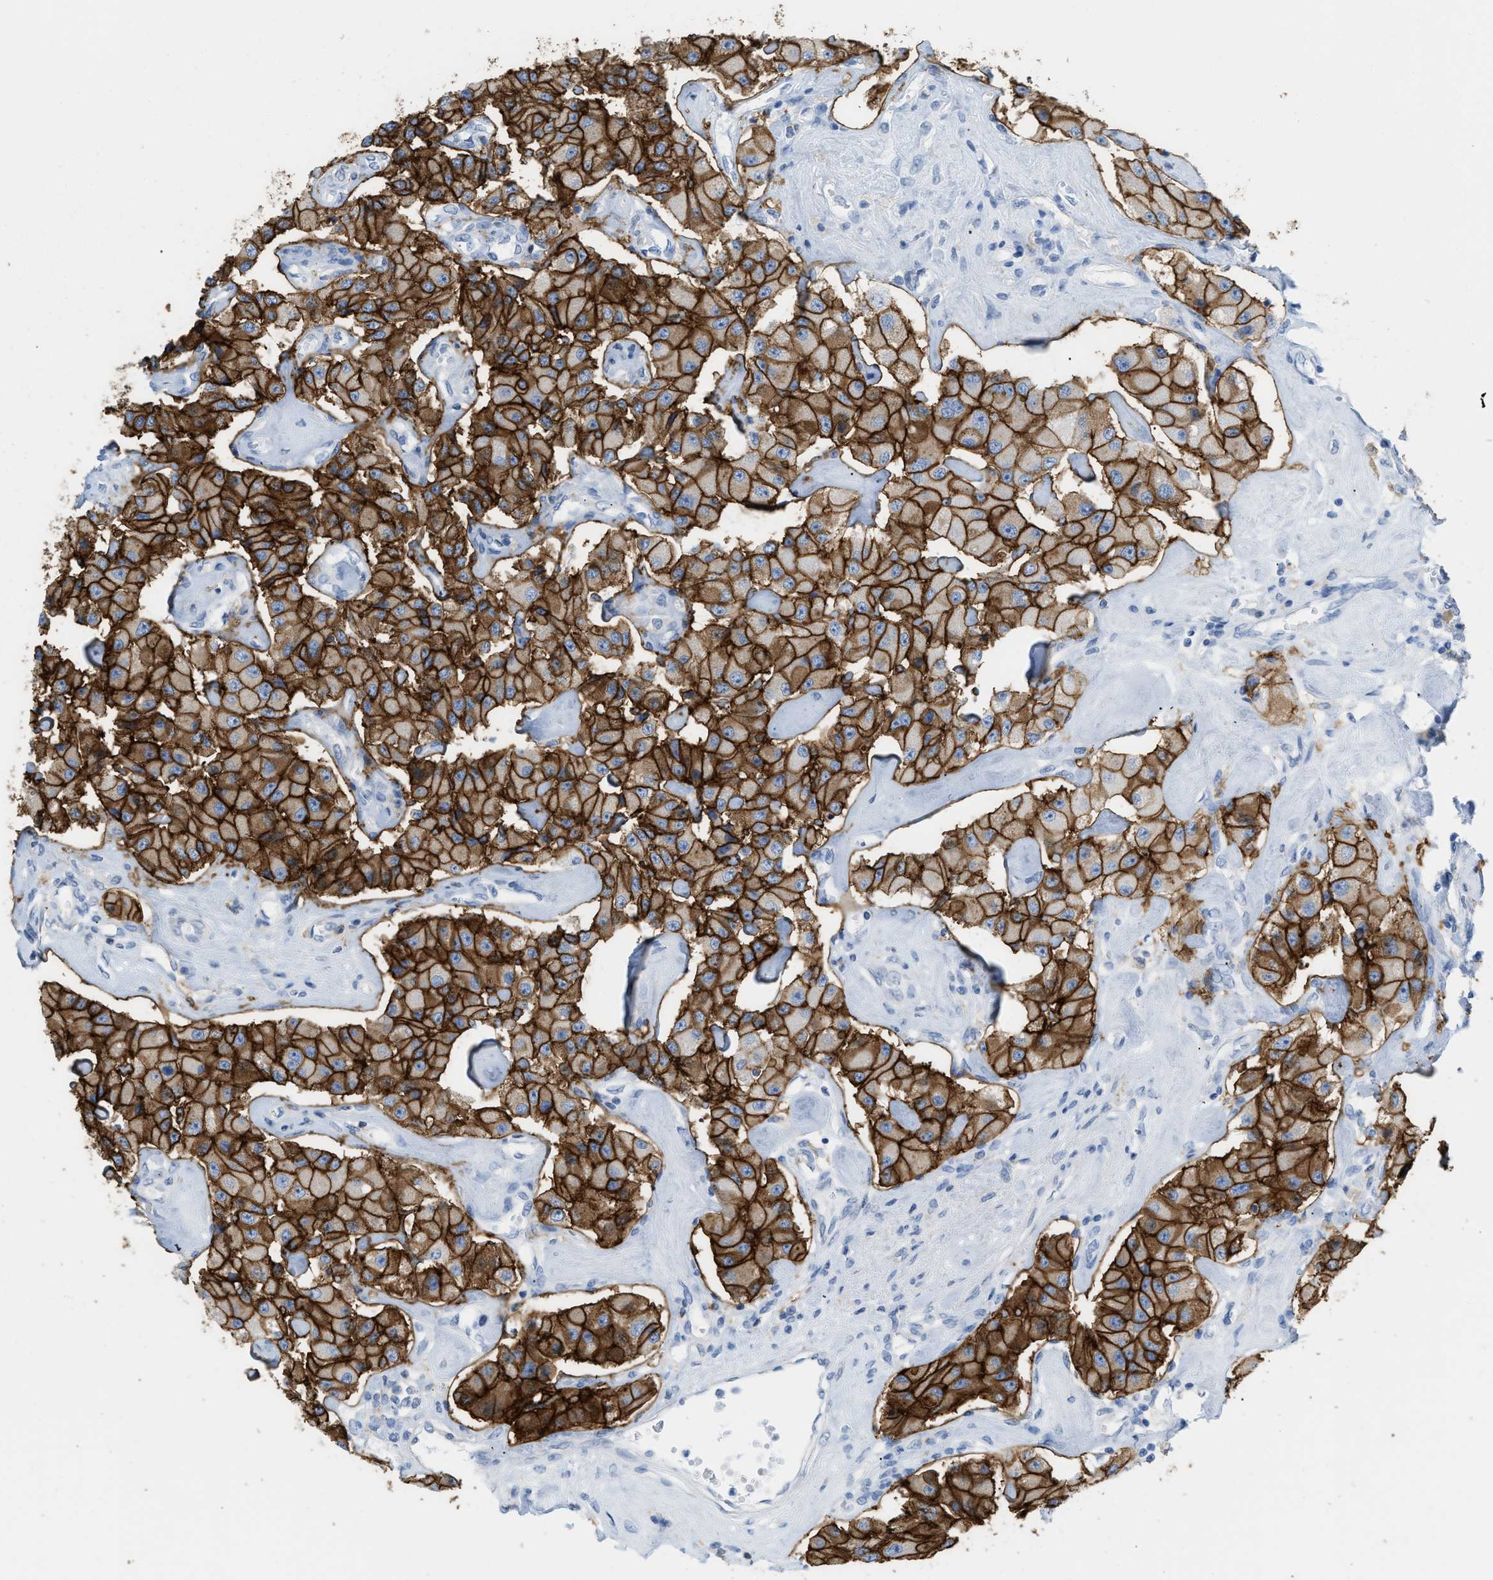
{"staining": {"intensity": "strong", "quantity": ">75%", "location": "cytoplasmic/membranous"}, "tissue": "carcinoid", "cell_type": "Tumor cells", "image_type": "cancer", "snomed": [{"axis": "morphology", "description": "Carcinoid, malignant, NOS"}, {"axis": "topography", "description": "Pancreas"}], "caption": "The photomicrograph displays staining of carcinoid (malignant), revealing strong cytoplasmic/membranous protein positivity (brown color) within tumor cells.", "gene": "SLC3A2", "patient": {"sex": "male", "age": 41}}